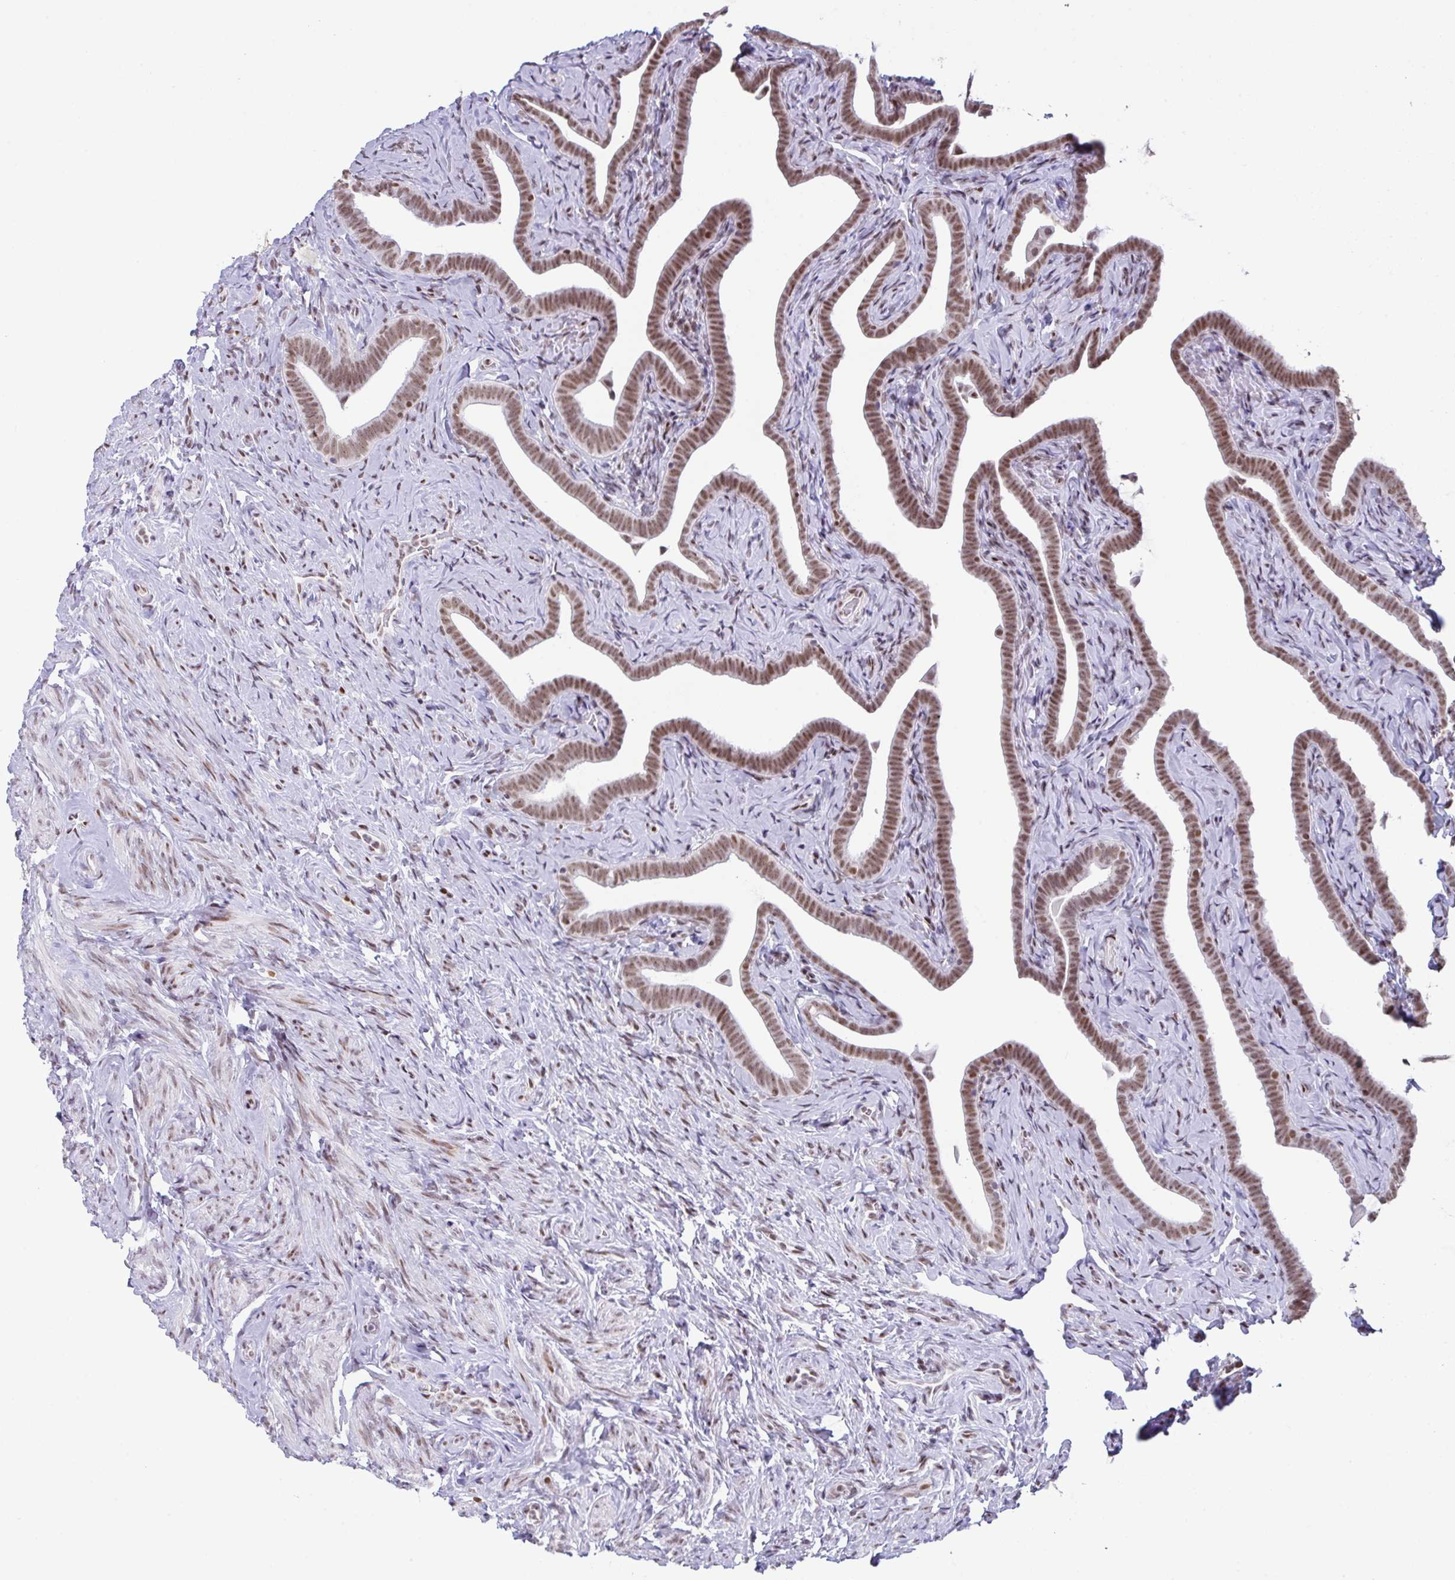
{"staining": {"intensity": "moderate", "quantity": ">75%", "location": "nuclear"}, "tissue": "fallopian tube", "cell_type": "Glandular cells", "image_type": "normal", "snomed": [{"axis": "morphology", "description": "Normal tissue, NOS"}, {"axis": "topography", "description": "Fallopian tube"}], "caption": "Fallopian tube stained for a protein (brown) demonstrates moderate nuclear positive positivity in about >75% of glandular cells.", "gene": "CLP1", "patient": {"sex": "female", "age": 69}}